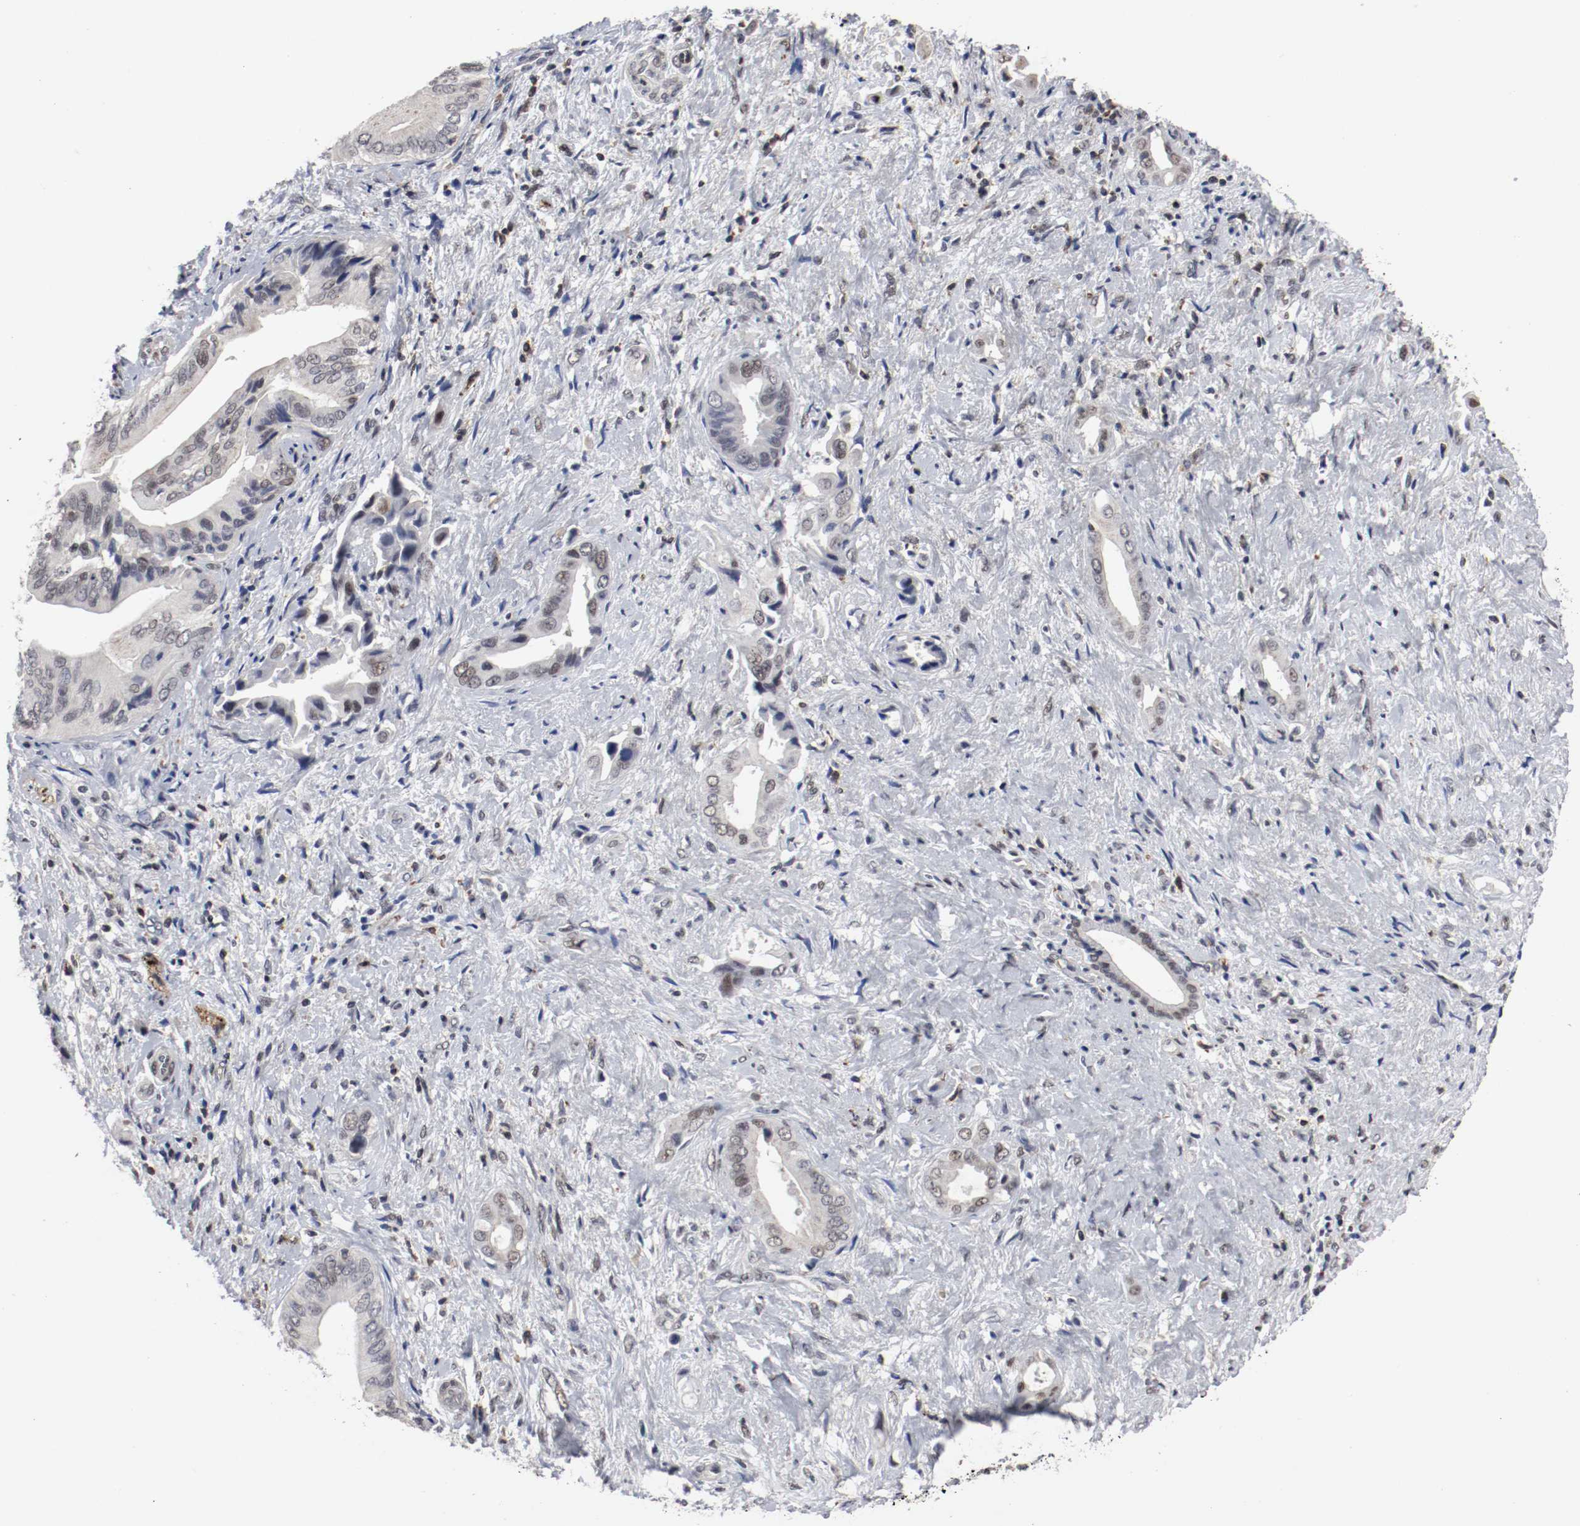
{"staining": {"intensity": "weak", "quantity": "25%-75%", "location": "nuclear"}, "tissue": "liver cancer", "cell_type": "Tumor cells", "image_type": "cancer", "snomed": [{"axis": "morphology", "description": "Cholangiocarcinoma"}, {"axis": "topography", "description": "Liver"}], "caption": "Protein positivity by IHC demonstrates weak nuclear expression in approximately 25%-75% of tumor cells in liver cholangiocarcinoma.", "gene": "JUND", "patient": {"sex": "male", "age": 58}}